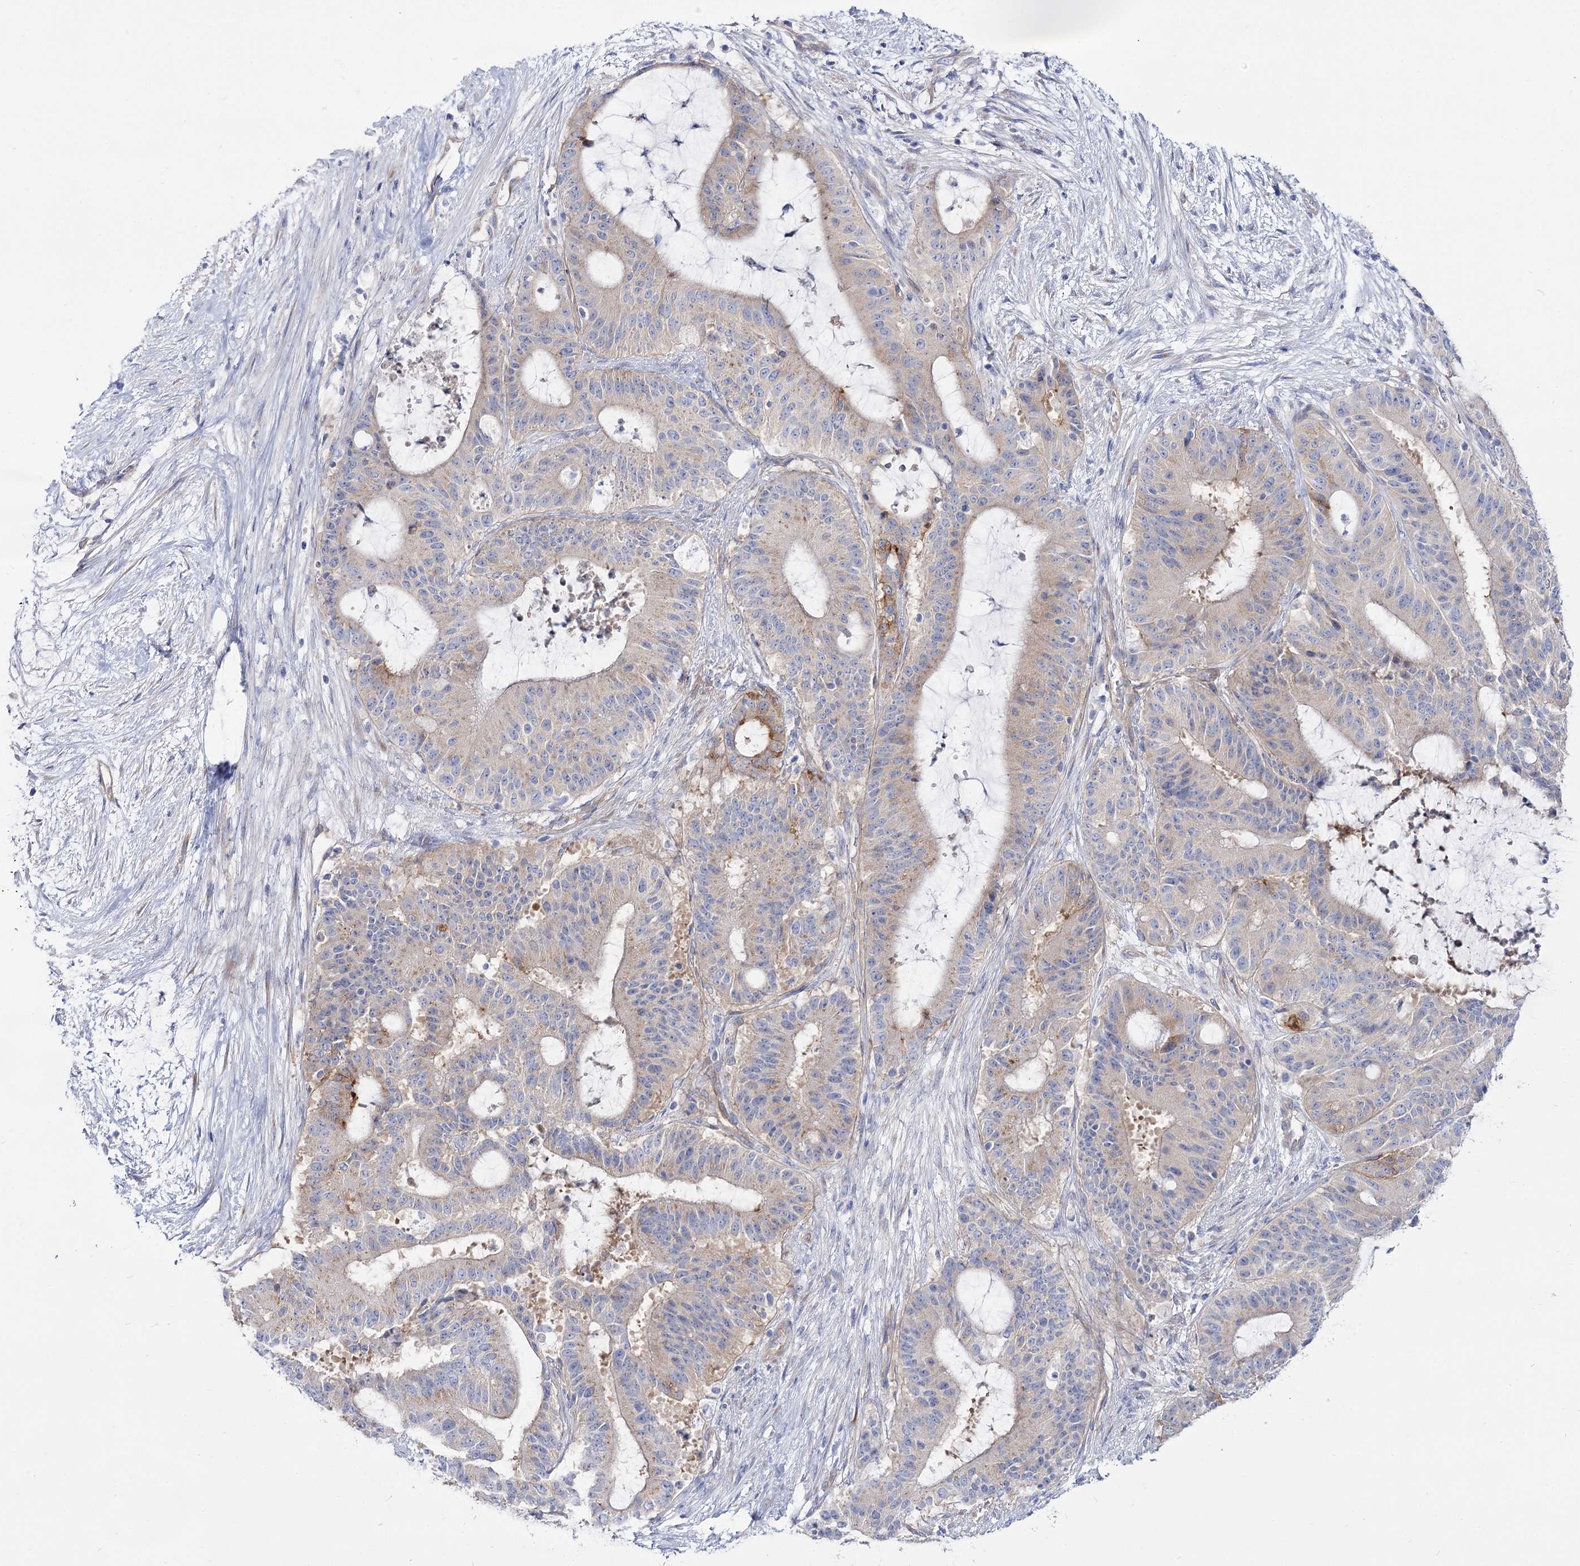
{"staining": {"intensity": "weak", "quantity": "<25%", "location": "cytoplasmic/membranous"}, "tissue": "liver cancer", "cell_type": "Tumor cells", "image_type": "cancer", "snomed": [{"axis": "morphology", "description": "Normal tissue, NOS"}, {"axis": "morphology", "description": "Cholangiocarcinoma"}, {"axis": "topography", "description": "Liver"}, {"axis": "topography", "description": "Peripheral nerve tissue"}], "caption": "Immunohistochemistry photomicrograph of human liver cancer stained for a protein (brown), which displays no positivity in tumor cells. (Stains: DAB immunohistochemistry (IHC) with hematoxylin counter stain, Microscopy: brightfield microscopy at high magnification).", "gene": "SUOX", "patient": {"sex": "female", "age": 73}}